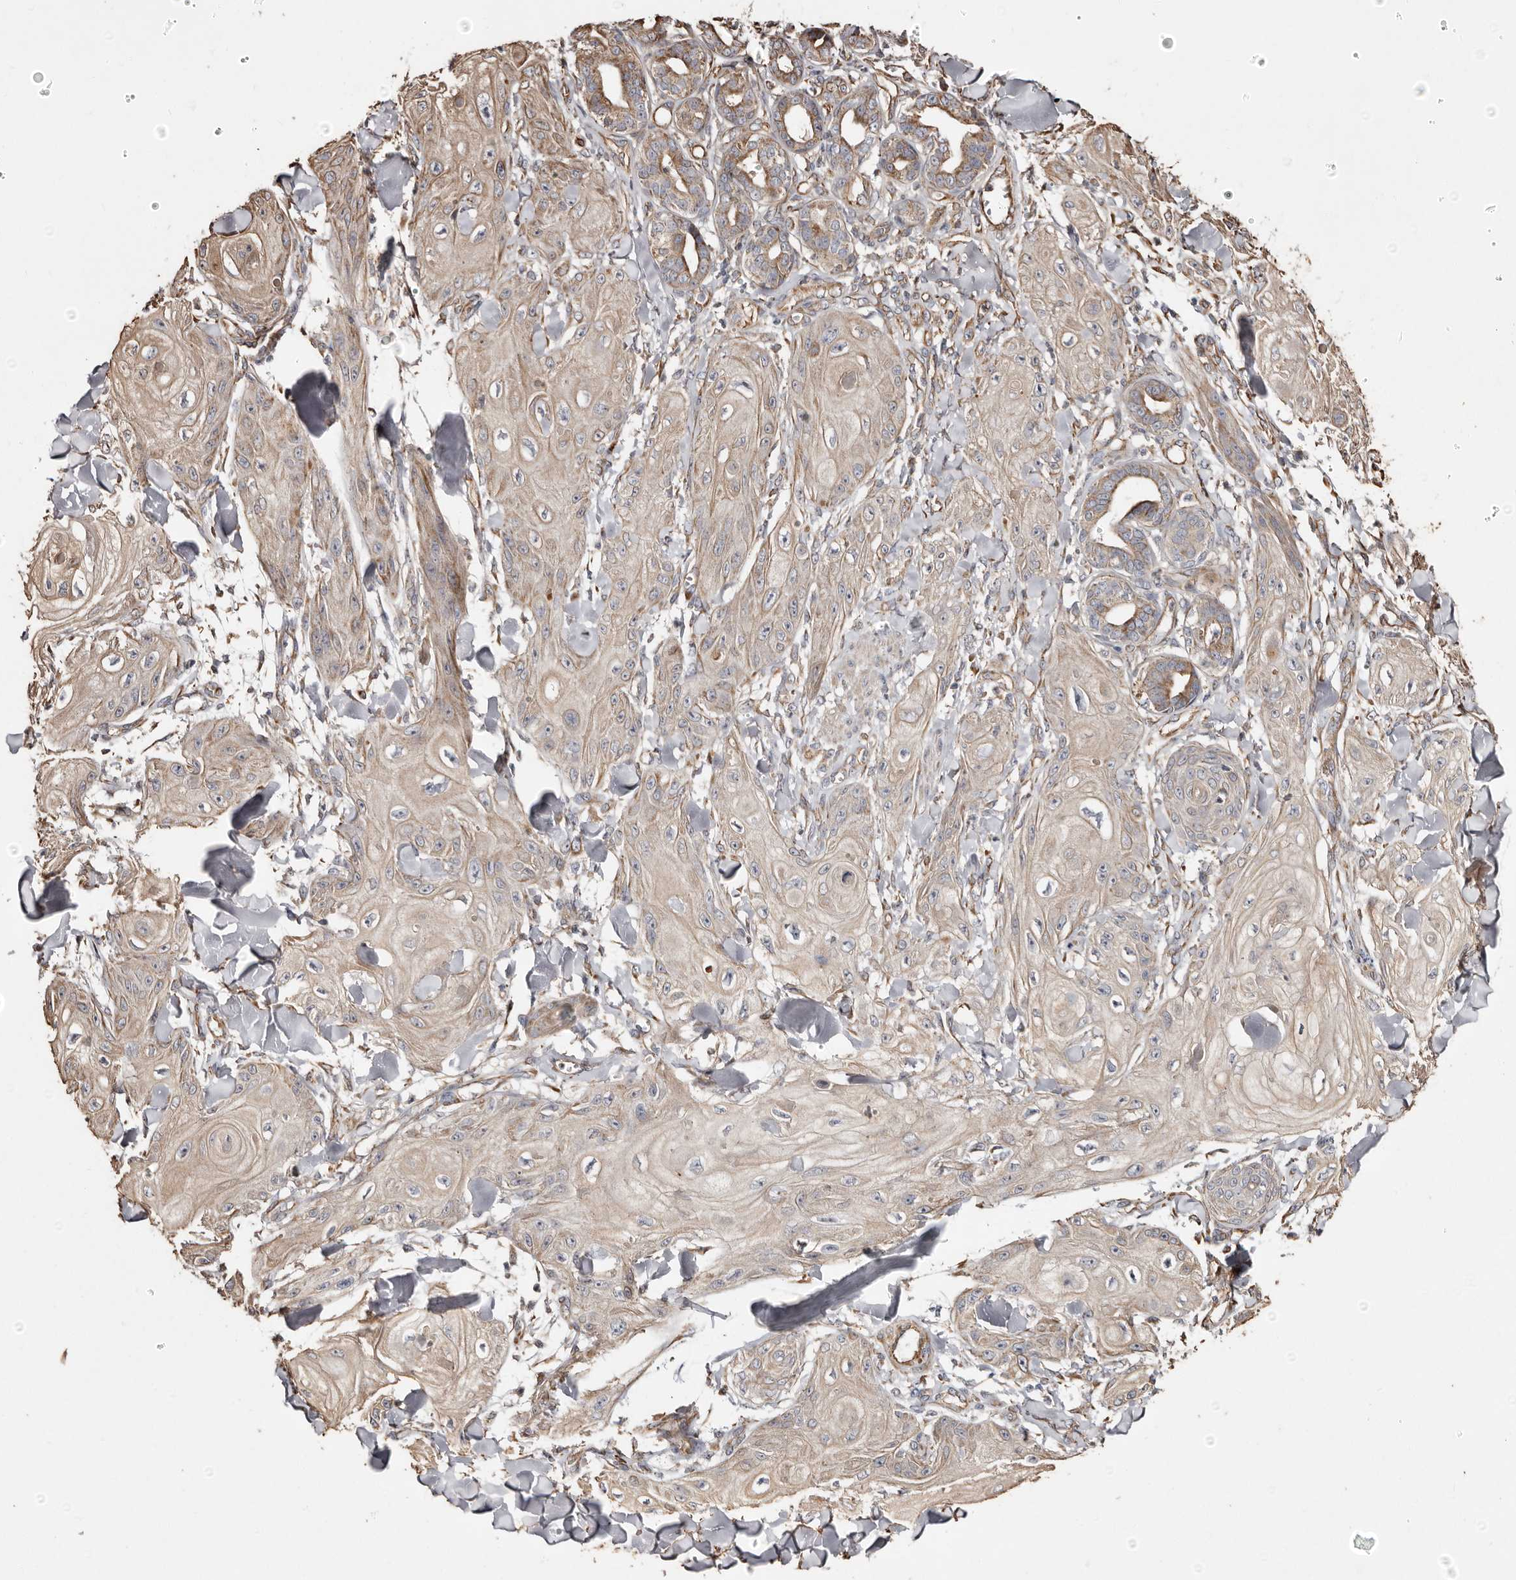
{"staining": {"intensity": "weak", "quantity": "25%-75%", "location": "cytoplasmic/membranous"}, "tissue": "skin cancer", "cell_type": "Tumor cells", "image_type": "cancer", "snomed": [{"axis": "morphology", "description": "Squamous cell carcinoma, NOS"}, {"axis": "topography", "description": "Skin"}], "caption": "Protein expression by immunohistochemistry demonstrates weak cytoplasmic/membranous staining in approximately 25%-75% of tumor cells in skin squamous cell carcinoma.", "gene": "MACC1", "patient": {"sex": "male", "age": 74}}